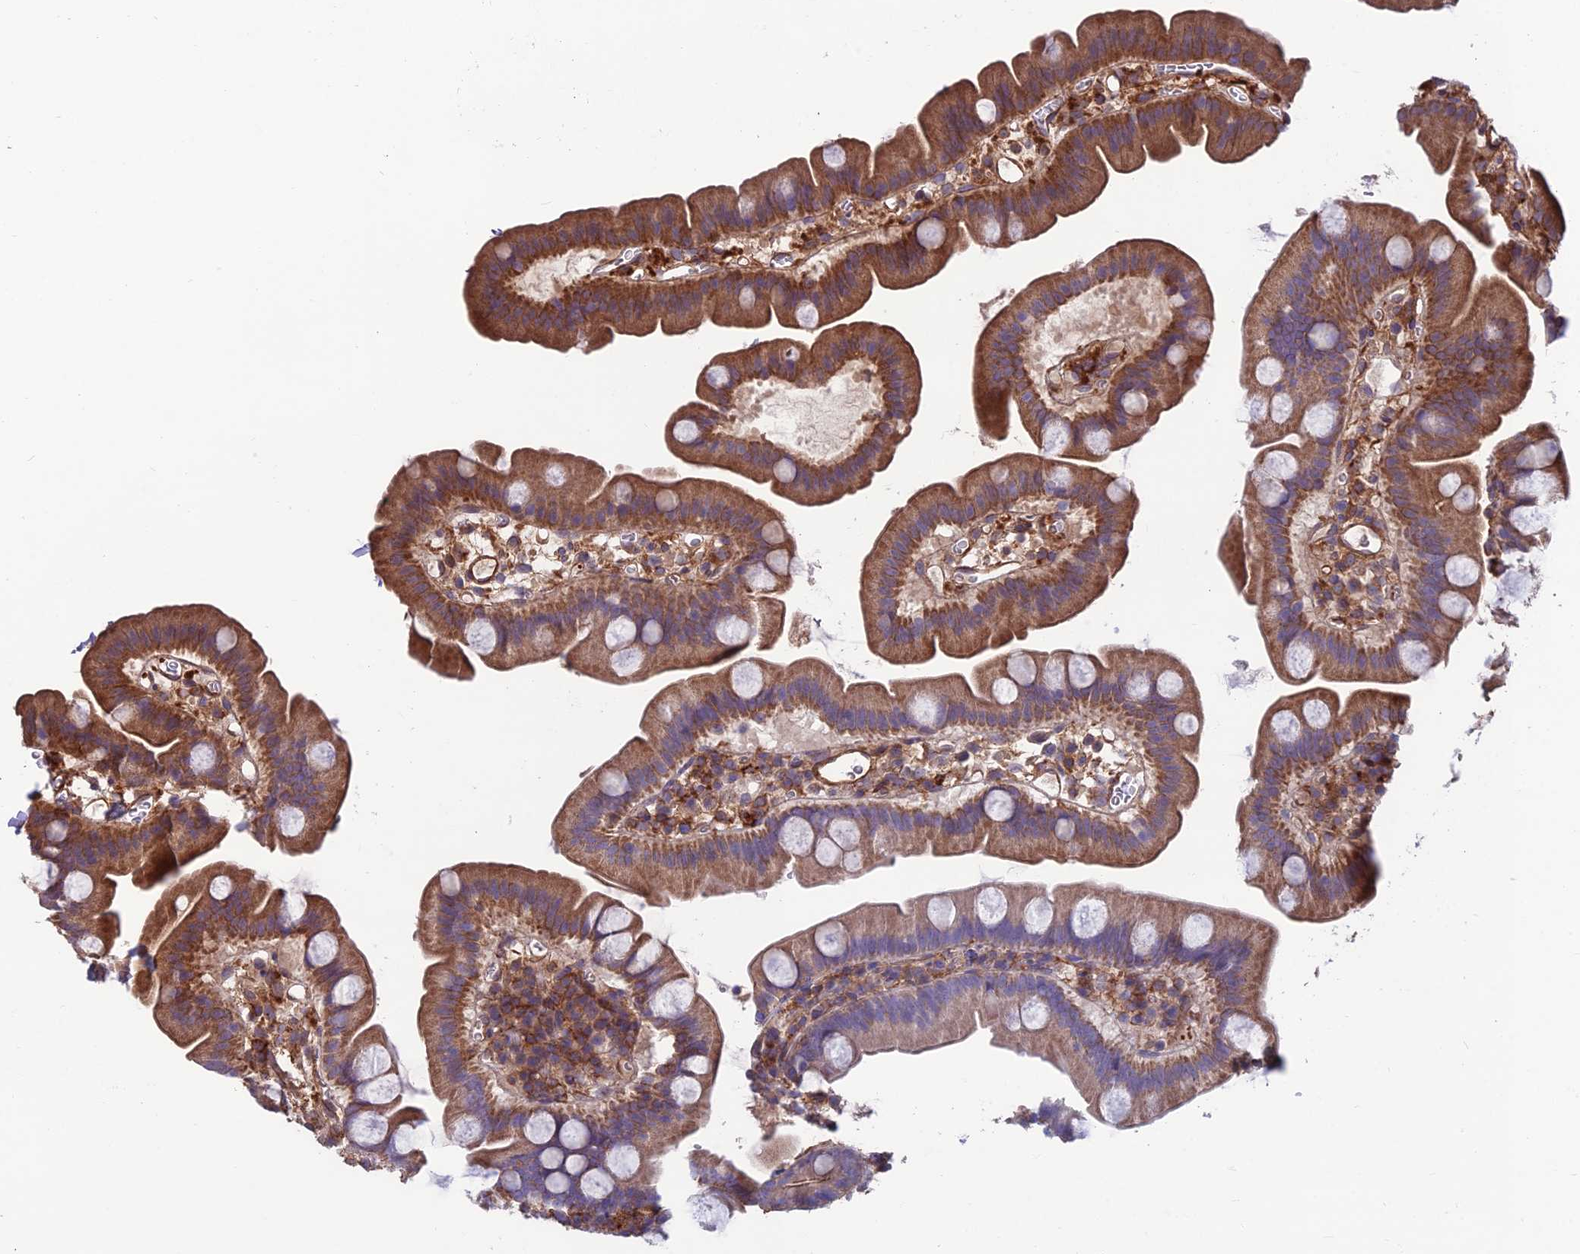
{"staining": {"intensity": "moderate", "quantity": ">75%", "location": "cytoplasmic/membranous"}, "tissue": "small intestine", "cell_type": "Glandular cells", "image_type": "normal", "snomed": [{"axis": "morphology", "description": "Normal tissue, NOS"}, {"axis": "topography", "description": "Small intestine"}], "caption": "Immunohistochemistry staining of normal small intestine, which demonstrates medium levels of moderate cytoplasmic/membranous positivity in about >75% of glandular cells indicating moderate cytoplasmic/membranous protein expression. The staining was performed using DAB (3,3'-diaminobenzidine) (brown) for protein detection and nuclei were counterstained in hematoxylin (blue).", "gene": "RTN4RL1", "patient": {"sex": "female", "age": 68}}